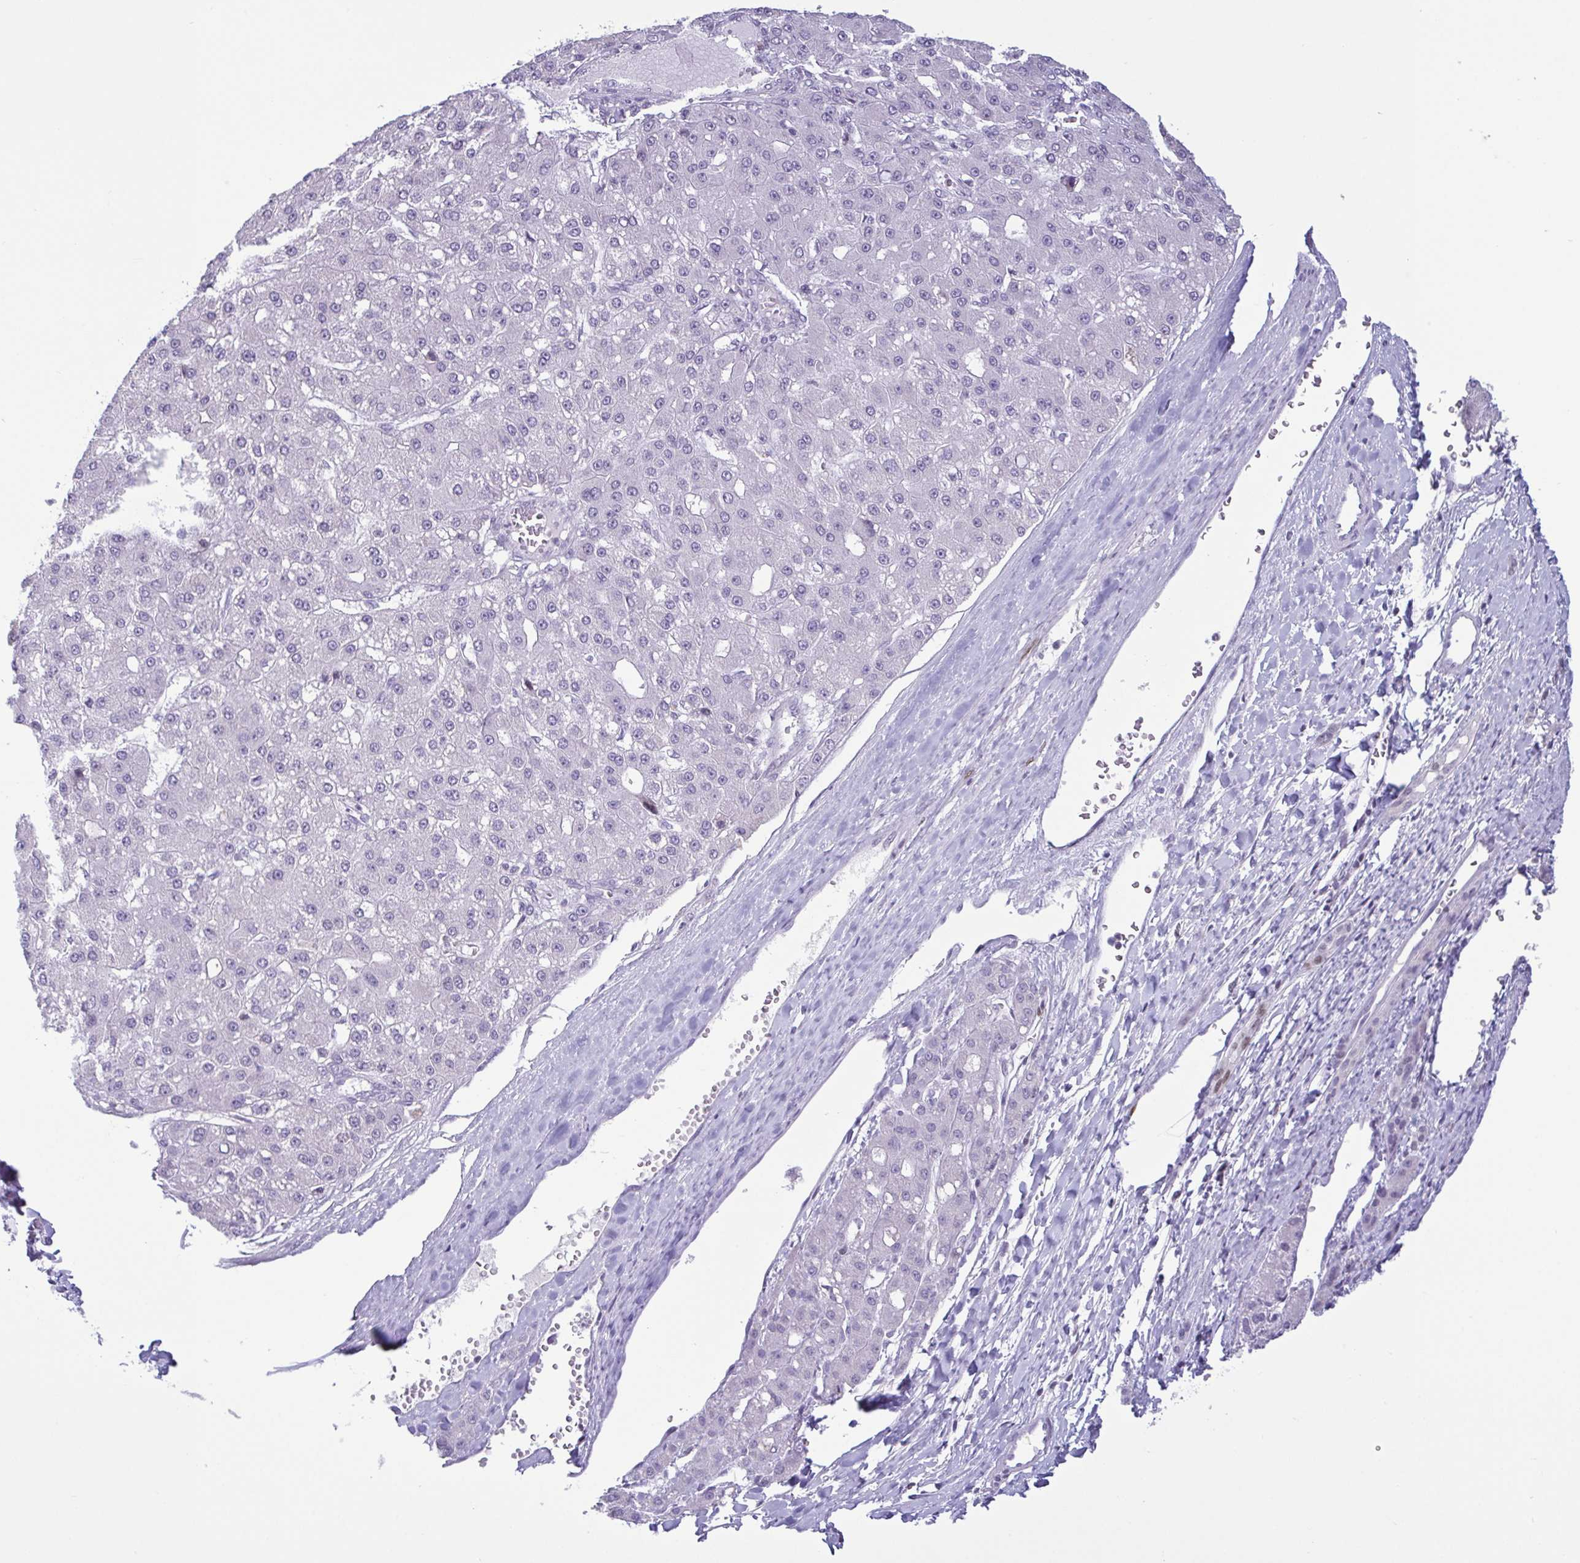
{"staining": {"intensity": "negative", "quantity": "none", "location": "none"}, "tissue": "liver cancer", "cell_type": "Tumor cells", "image_type": "cancer", "snomed": [{"axis": "morphology", "description": "Carcinoma, Hepatocellular, NOS"}, {"axis": "topography", "description": "Liver"}], "caption": "There is no significant staining in tumor cells of hepatocellular carcinoma (liver). The staining is performed using DAB (3,3'-diaminobenzidine) brown chromogen with nuclei counter-stained in using hematoxylin.", "gene": "IRF1", "patient": {"sex": "male", "age": 67}}